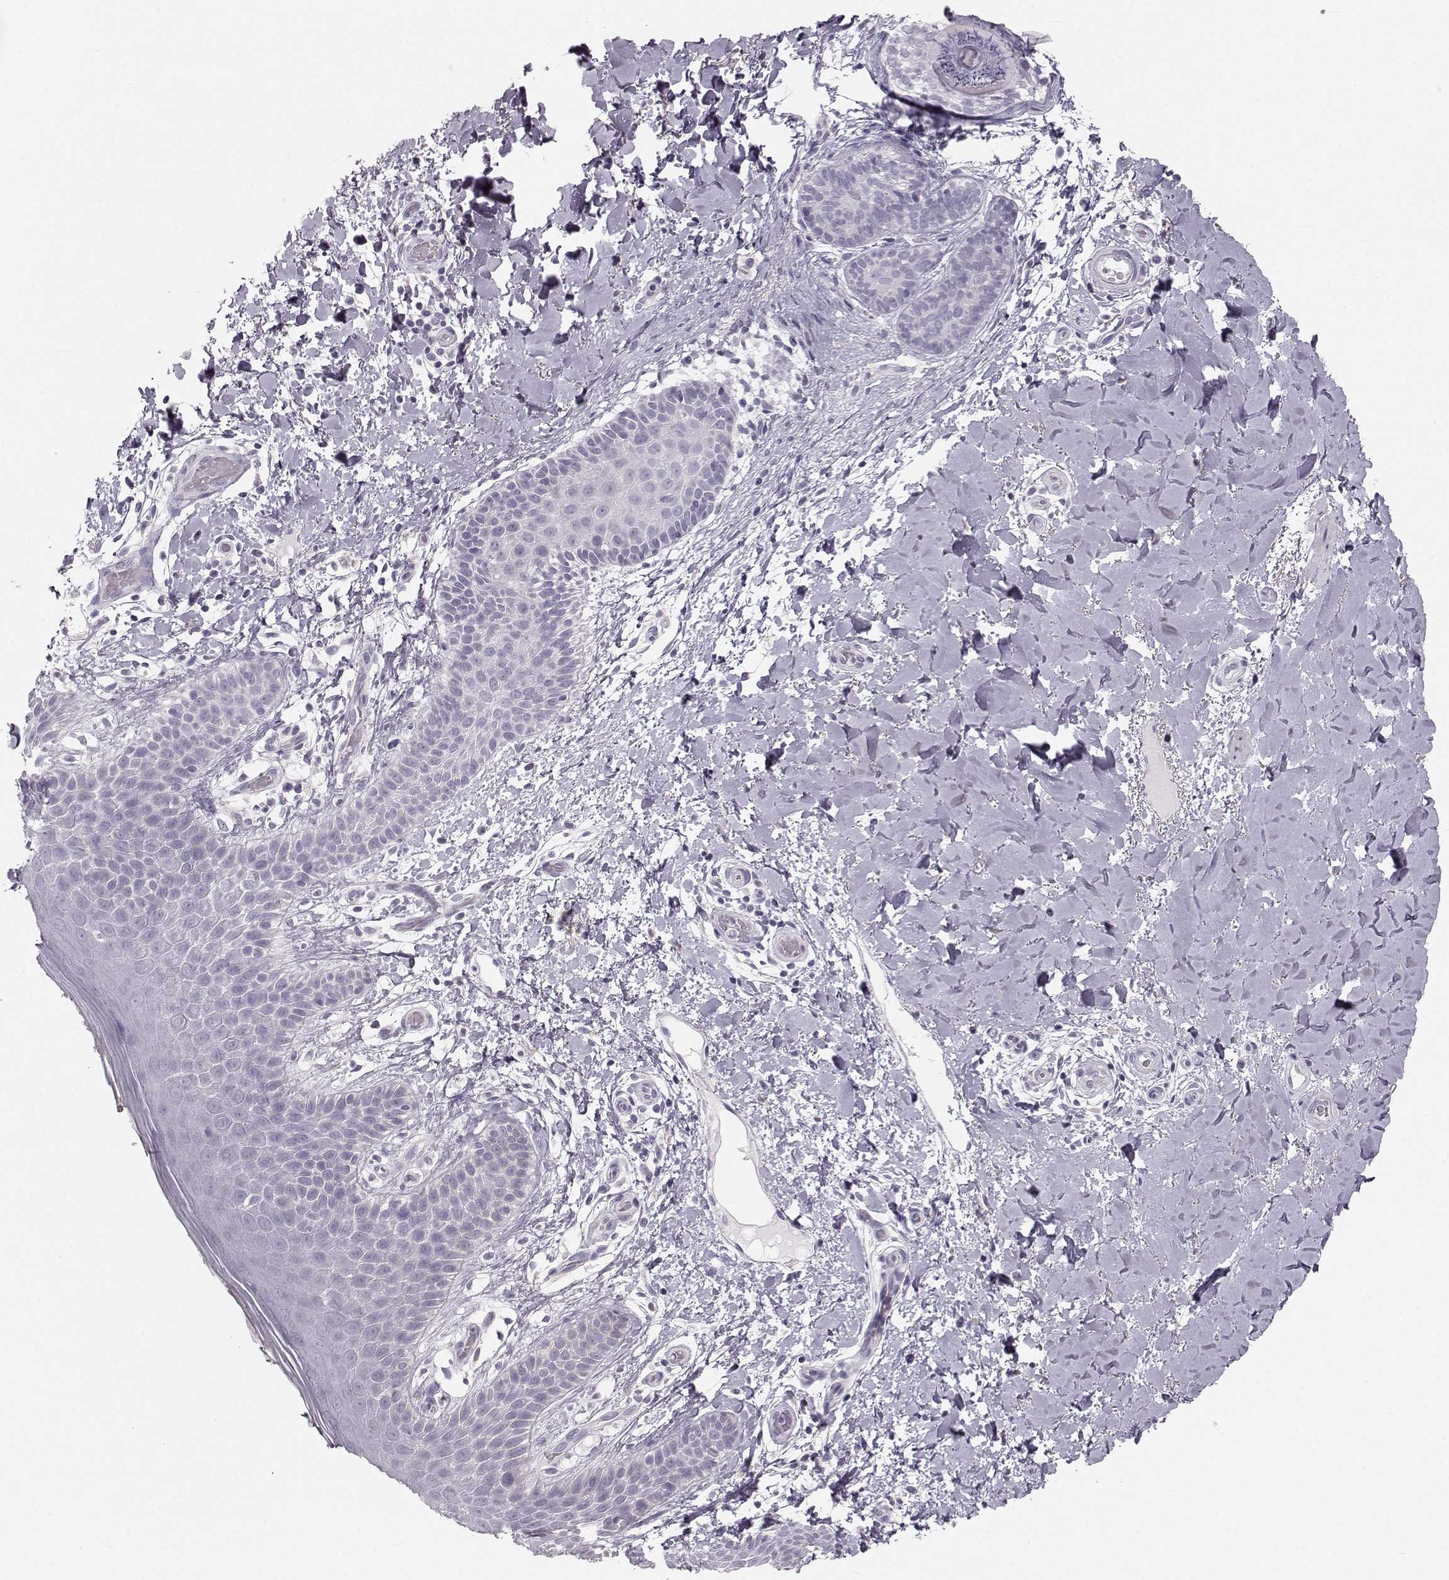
{"staining": {"intensity": "negative", "quantity": "none", "location": "none"}, "tissue": "skin", "cell_type": "Epidermal cells", "image_type": "normal", "snomed": [{"axis": "morphology", "description": "Normal tissue, NOS"}, {"axis": "topography", "description": "Anal"}], "caption": "This is an immunohistochemistry micrograph of benign human skin. There is no expression in epidermal cells.", "gene": "OIP5", "patient": {"sex": "male", "age": 36}}